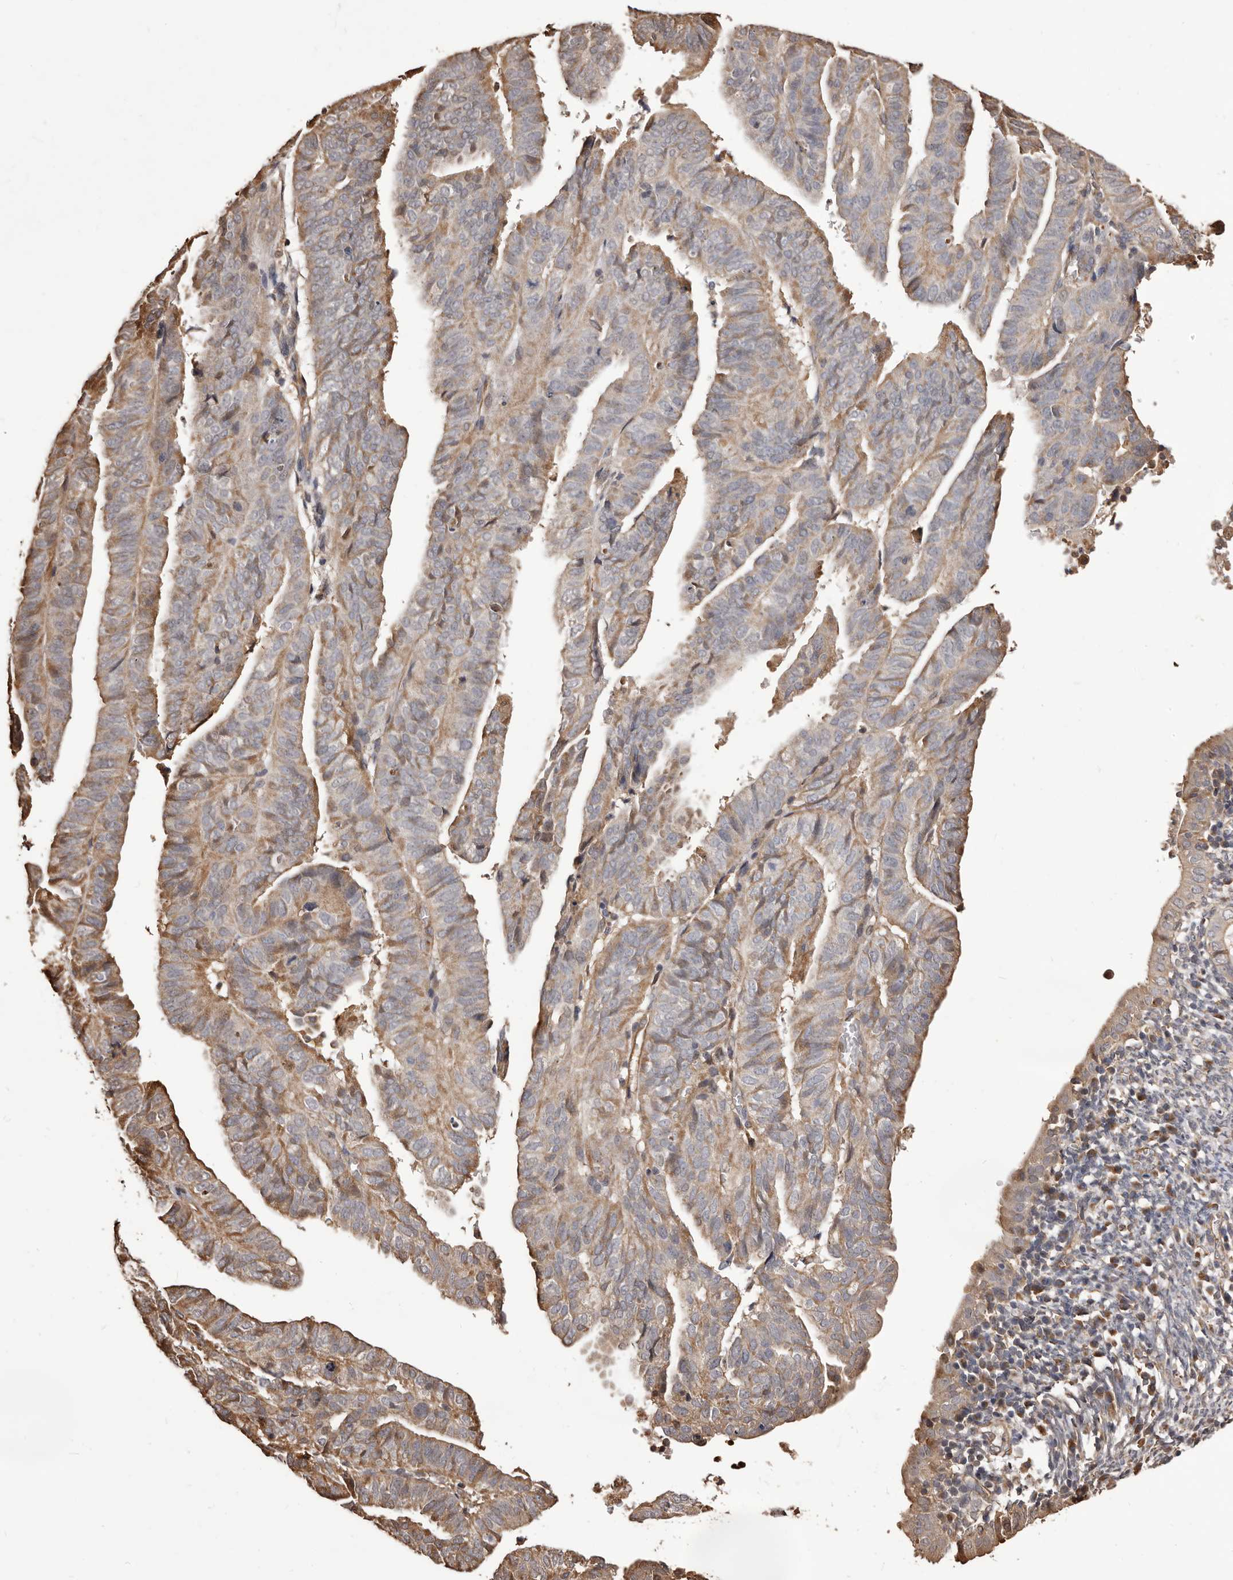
{"staining": {"intensity": "weak", "quantity": "25%-75%", "location": "cytoplasmic/membranous"}, "tissue": "endometrial cancer", "cell_type": "Tumor cells", "image_type": "cancer", "snomed": [{"axis": "morphology", "description": "Adenocarcinoma, NOS"}, {"axis": "topography", "description": "Uterus"}], "caption": "A low amount of weak cytoplasmic/membranous staining is identified in approximately 25%-75% of tumor cells in endometrial cancer tissue.", "gene": "ALPK1", "patient": {"sex": "female", "age": 77}}